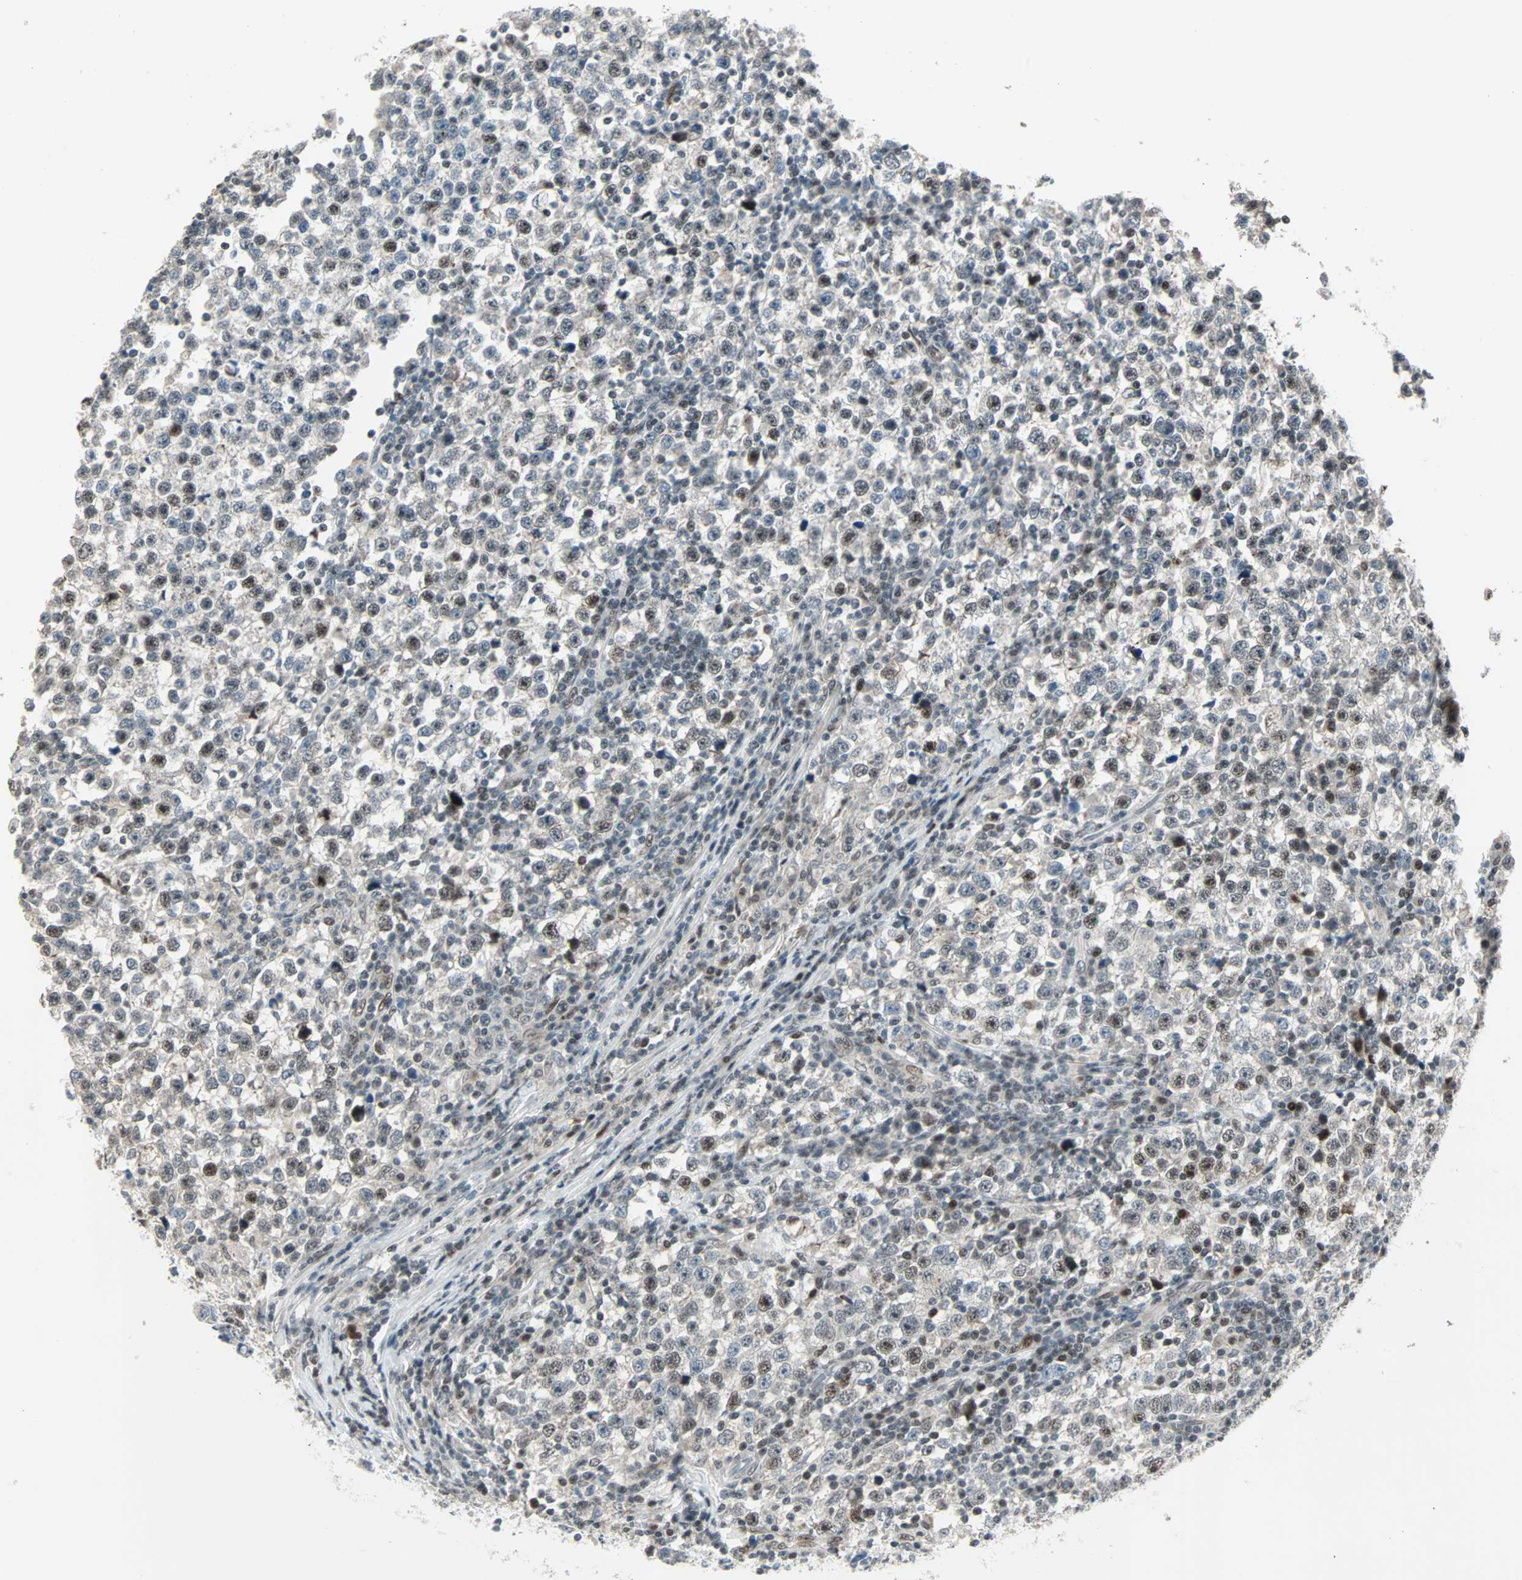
{"staining": {"intensity": "weak", "quantity": "<25%", "location": "nuclear"}, "tissue": "testis cancer", "cell_type": "Tumor cells", "image_type": "cancer", "snomed": [{"axis": "morphology", "description": "Seminoma, NOS"}, {"axis": "topography", "description": "Testis"}], "caption": "Histopathology image shows no significant protein staining in tumor cells of testis cancer (seminoma). The staining was performed using DAB (3,3'-diaminobenzidine) to visualize the protein expression in brown, while the nuclei were stained in blue with hematoxylin (Magnification: 20x).", "gene": "CBX4", "patient": {"sex": "male", "age": 43}}